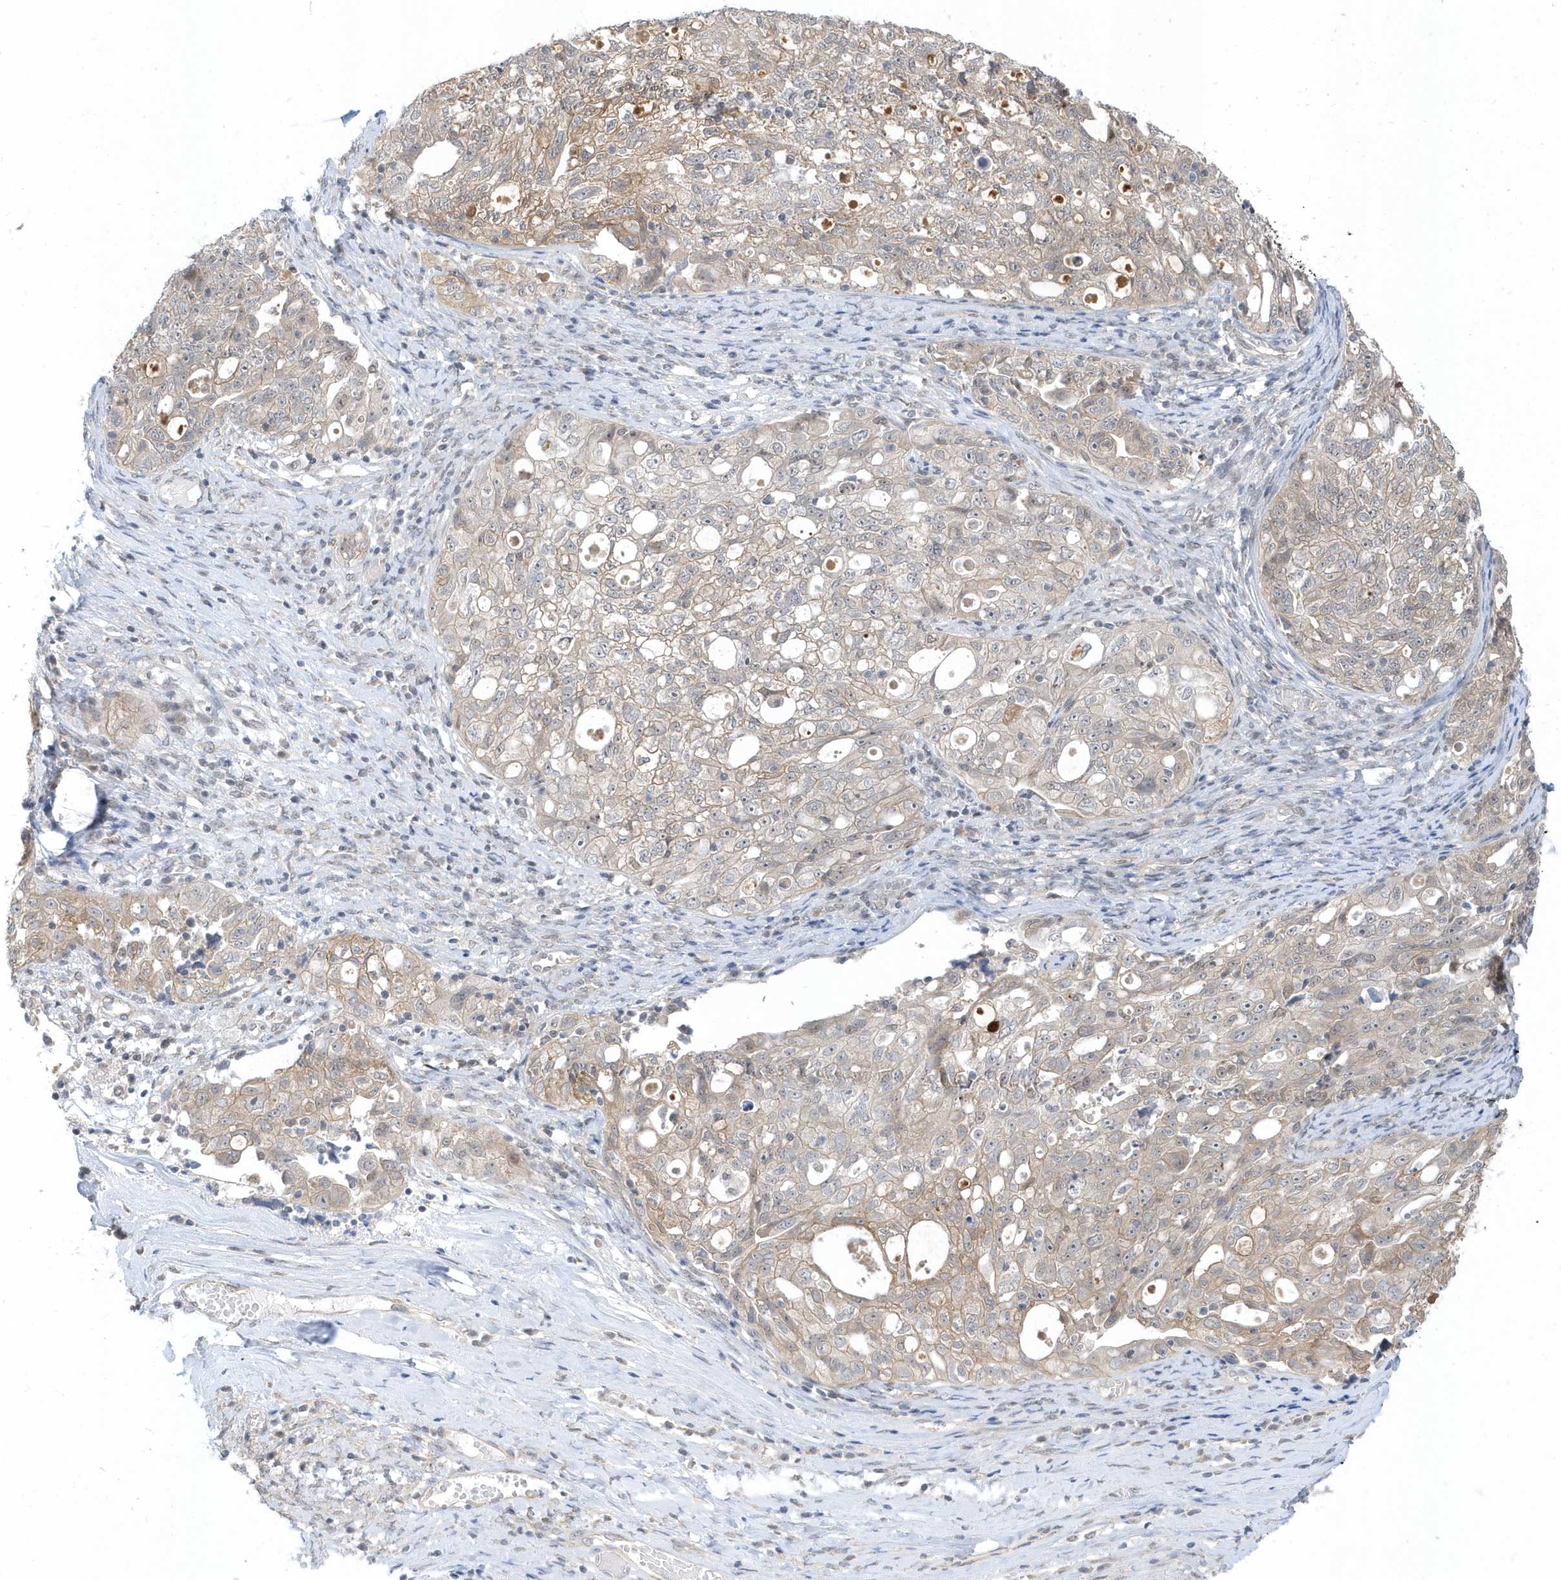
{"staining": {"intensity": "weak", "quantity": "<25%", "location": "cytoplasmic/membranous"}, "tissue": "ovarian cancer", "cell_type": "Tumor cells", "image_type": "cancer", "snomed": [{"axis": "morphology", "description": "Carcinoma, NOS"}, {"axis": "morphology", "description": "Cystadenocarcinoma, serous, NOS"}, {"axis": "topography", "description": "Ovary"}], "caption": "This is an immunohistochemistry photomicrograph of ovarian carcinoma. There is no staining in tumor cells.", "gene": "USP53", "patient": {"sex": "female", "age": 69}}